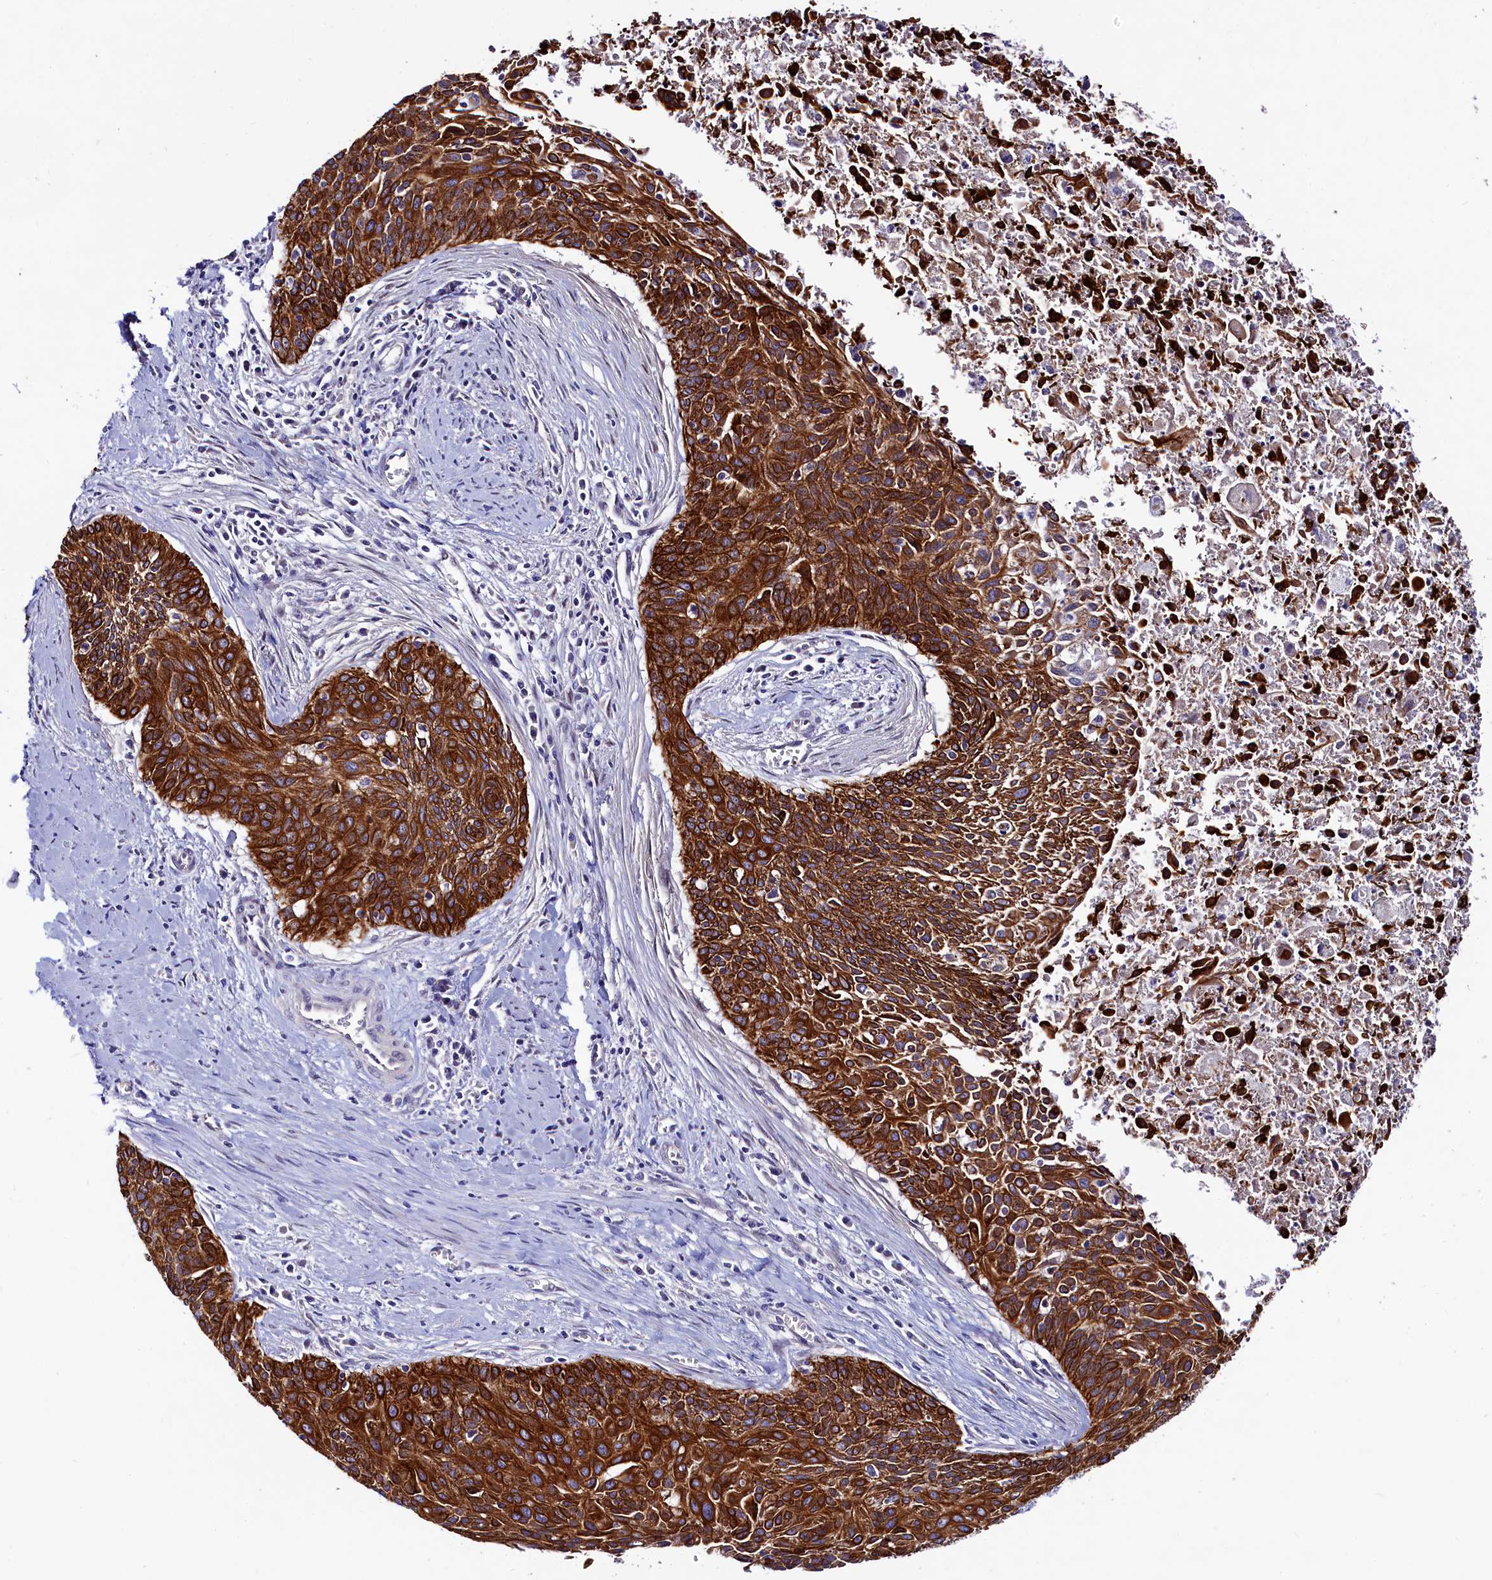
{"staining": {"intensity": "strong", "quantity": ">75%", "location": "cytoplasmic/membranous"}, "tissue": "cervical cancer", "cell_type": "Tumor cells", "image_type": "cancer", "snomed": [{"axis": "morphology", "description": "Squamous cell carcinoma, NOS"}, {"axis": "topography", "description": "Cervix"}], "caption": "Human cervical cancer (squamous cell carcinoma) stained with a protein marker demonstrates strong staining in tumor cells.", "gene": "ASTE1", "patient": {"sex": "female", "age": 55}}